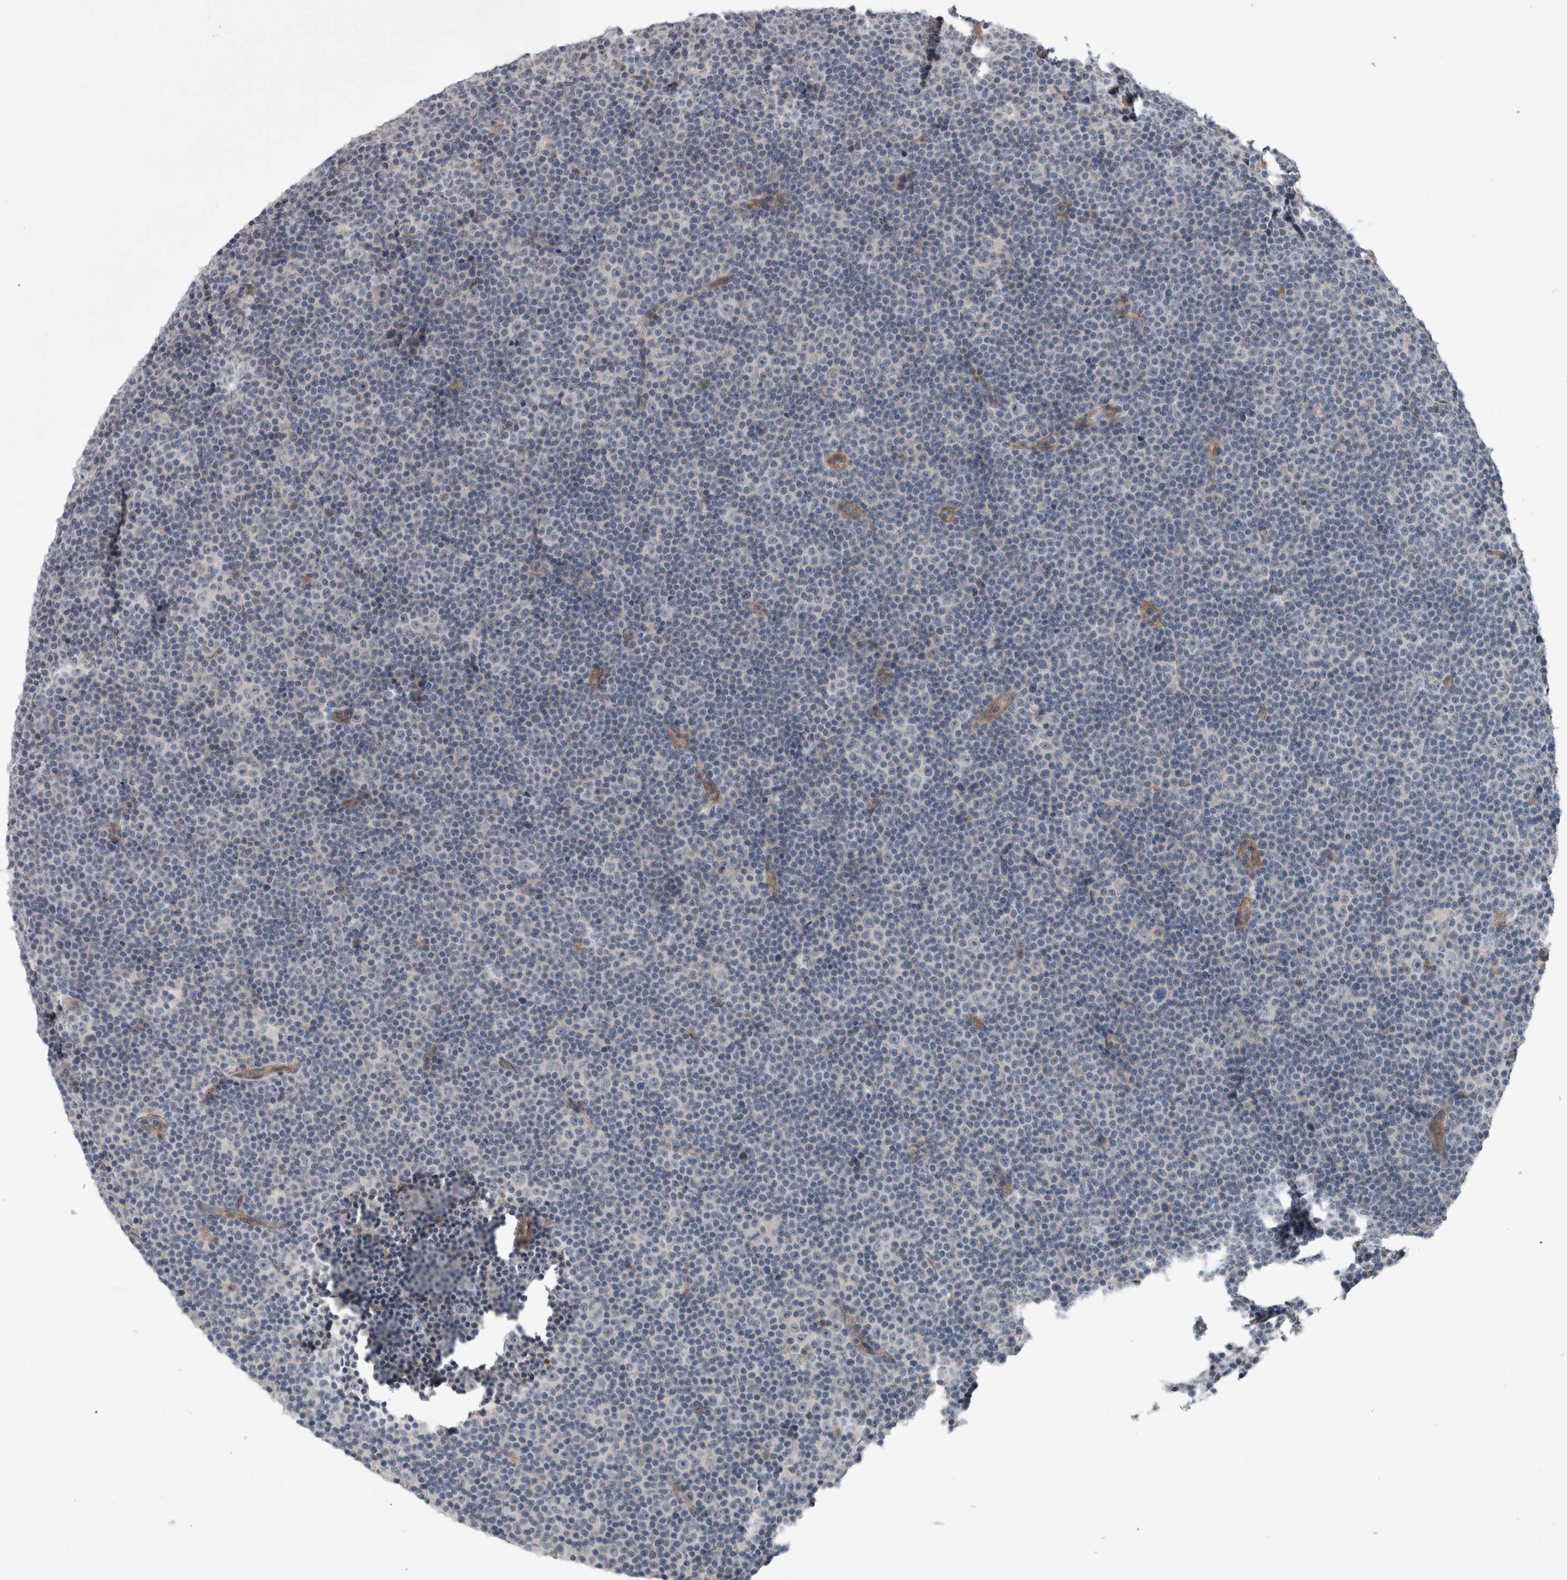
{"staining": {"intensity": "negative", "quantity": "none", "location": "none"}, "tissue": "lymphoma", "cell_type": "Tumor cells", "image_type": "cancer", "snomed": [{"axis": "morphology", "description": "Malignant lymphoma, non-Hodgkin's type, Low grade"}, {"axis": "topography", "description": "Lymph node"}], "caption": "DAB (3,3'-diaminobenzidine) immunohistochemical staining of lymphoma exhibits no significant staining in tumor cells. (DAB (3,3'-diaminobenzidine) immunohistochemistry (IHC), high magnification).", "gene": "BCAM", "patient": {"sex": "female", "age": 67}}